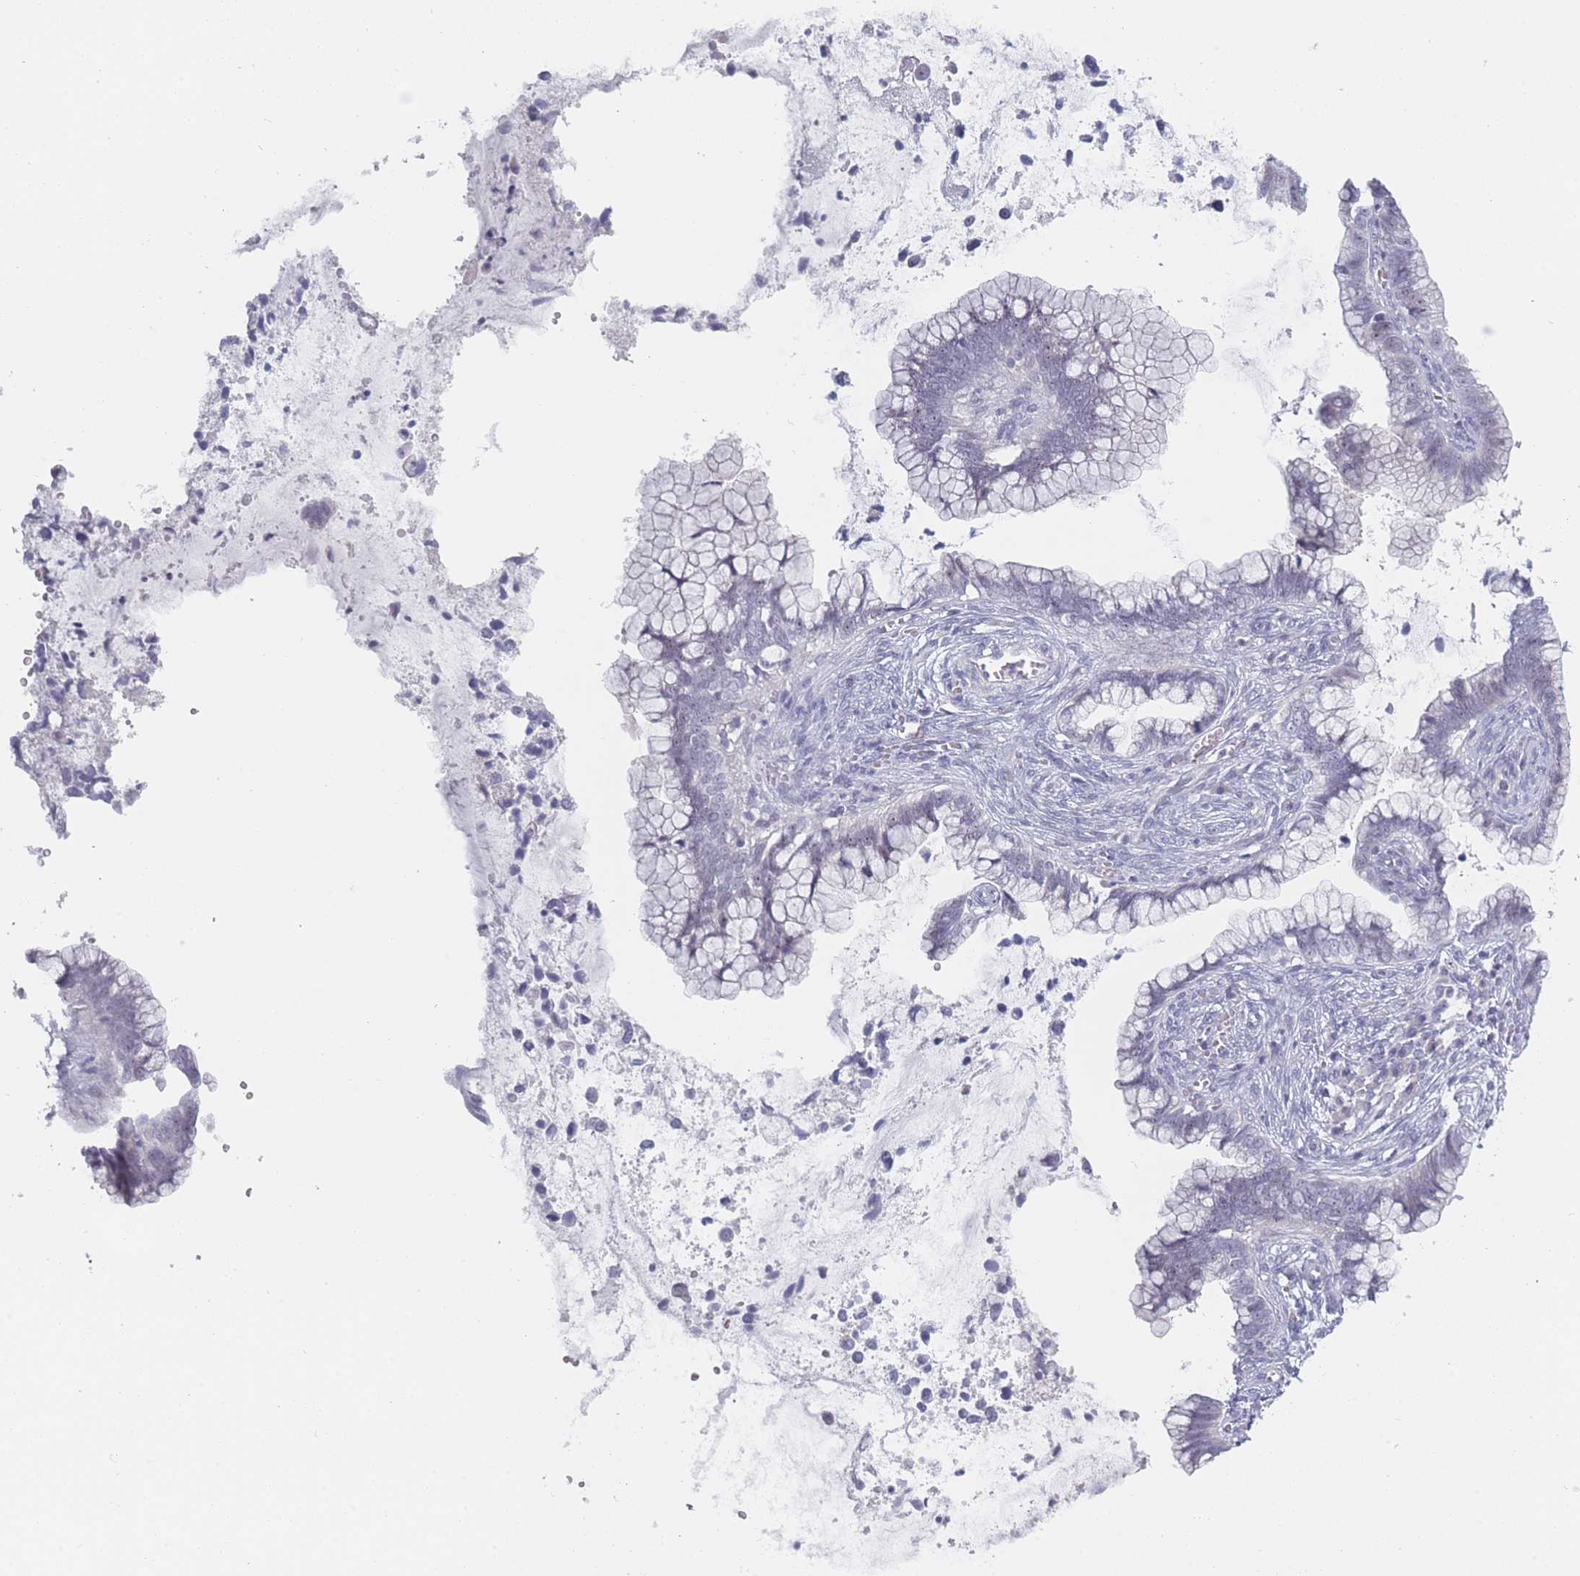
{"staining": {"intensity": "negative", "quantity": "none", "location": "none"}, "tissue": "cervical cancer", "cell_type": "Tumor cells", "image_type": "cancer", "snomed": [{"axis": "morphology", "description": "Adenocarcinoma, NOS"}, {"axis": "topography", "description": "Cervix"}], "caption": "Tumor cells show no significant positivity in adenocarcinoma (cervical).", "gene": "ROS1", "patient": {"sex": "female", "age": 44}}